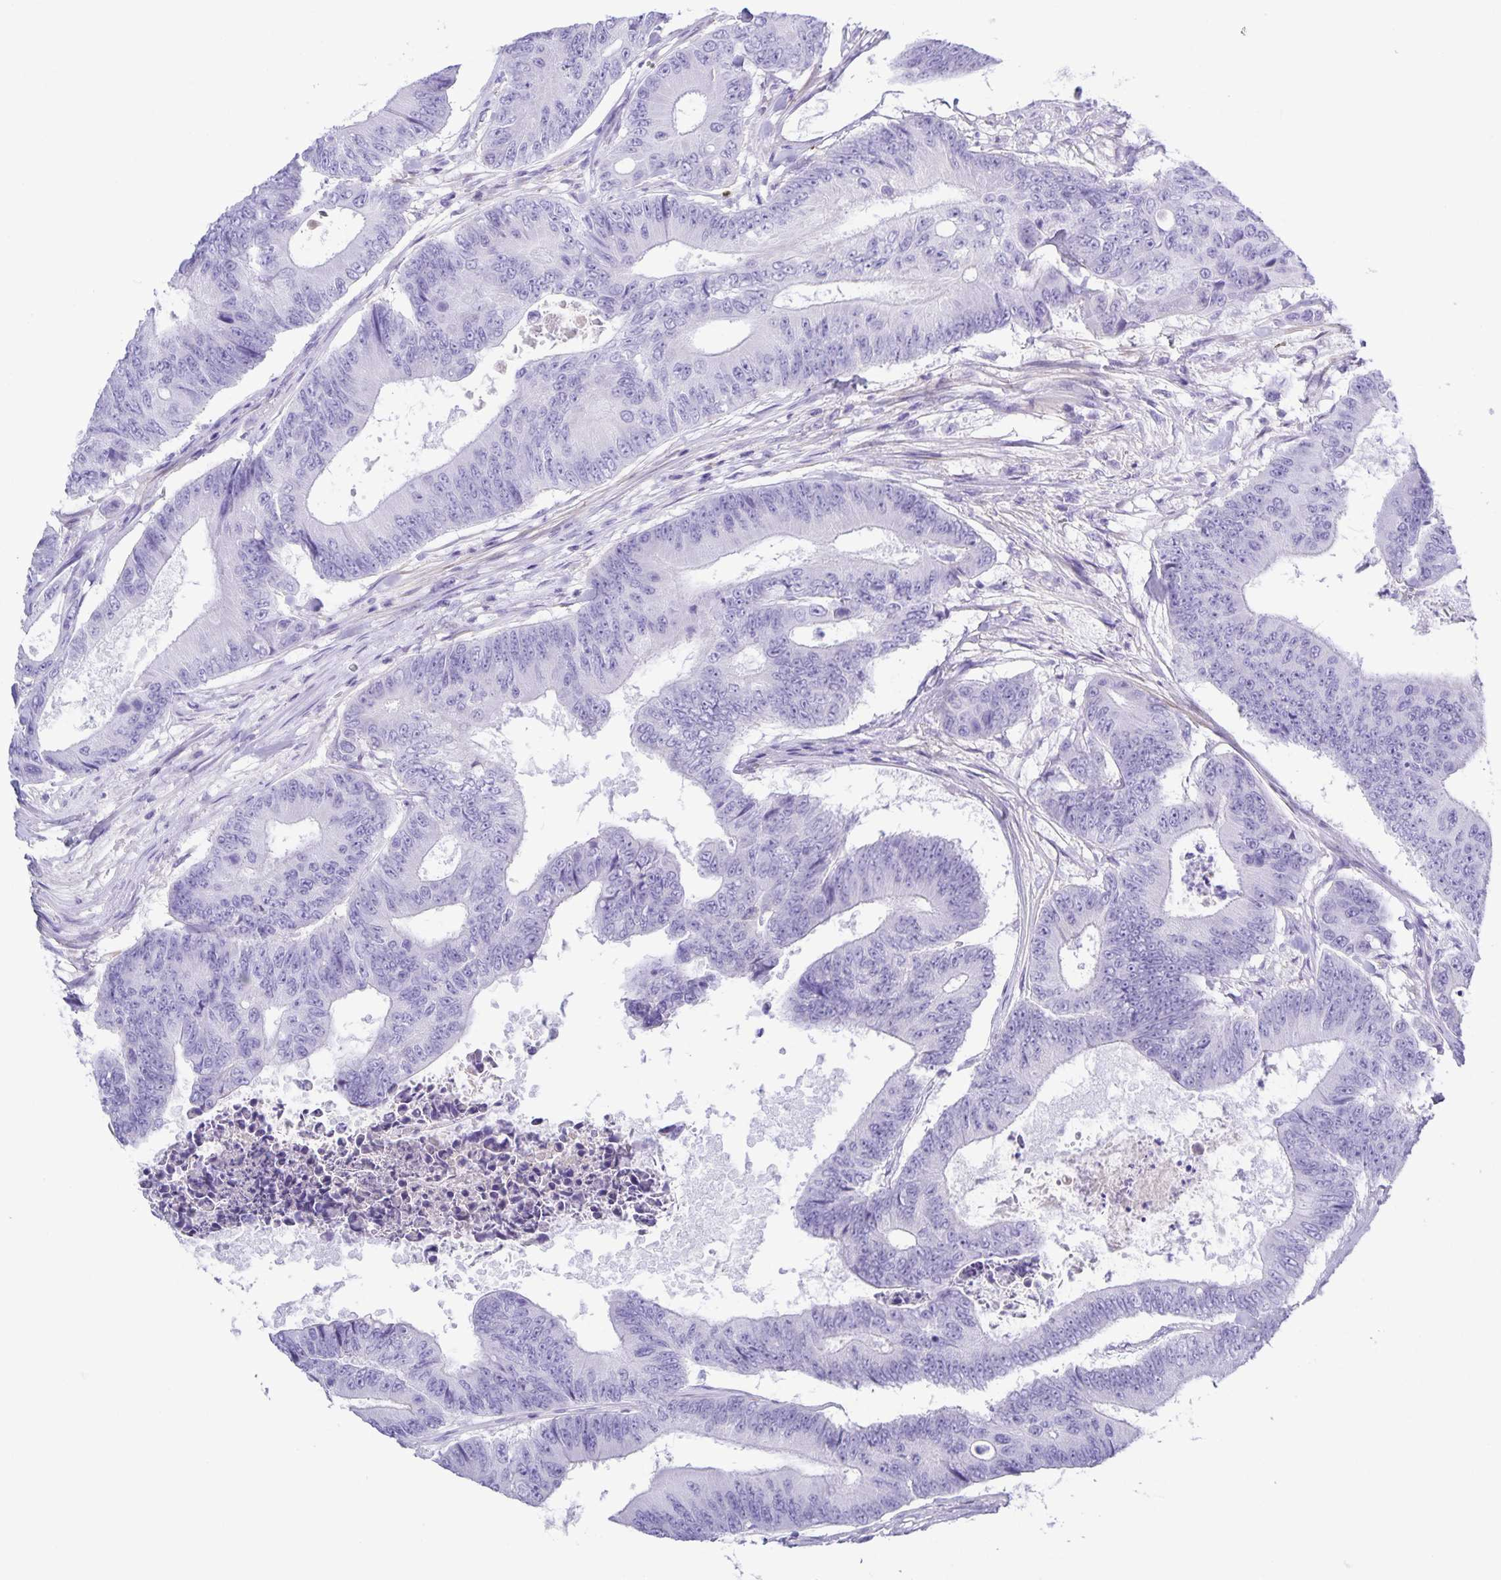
{"staining": {"intensity": "negative", "quantity": "none", "location": "none"}, "tissue": "colorectal cancer", "cell_type": "Tumor cells", "image_type": "cancer", "snomed": [{"axis": "morphology", "description": "Adenocarcinoma, NOS"}, {"axis": "topography", "description": "Colon"}], "caption": "Immunohistochemistry of colorectal cancer (adenocarcinoma) shows no expression in tumor cells.", "gene": "UBQLN3", "patient": {"sex": "female", "age": 48}}